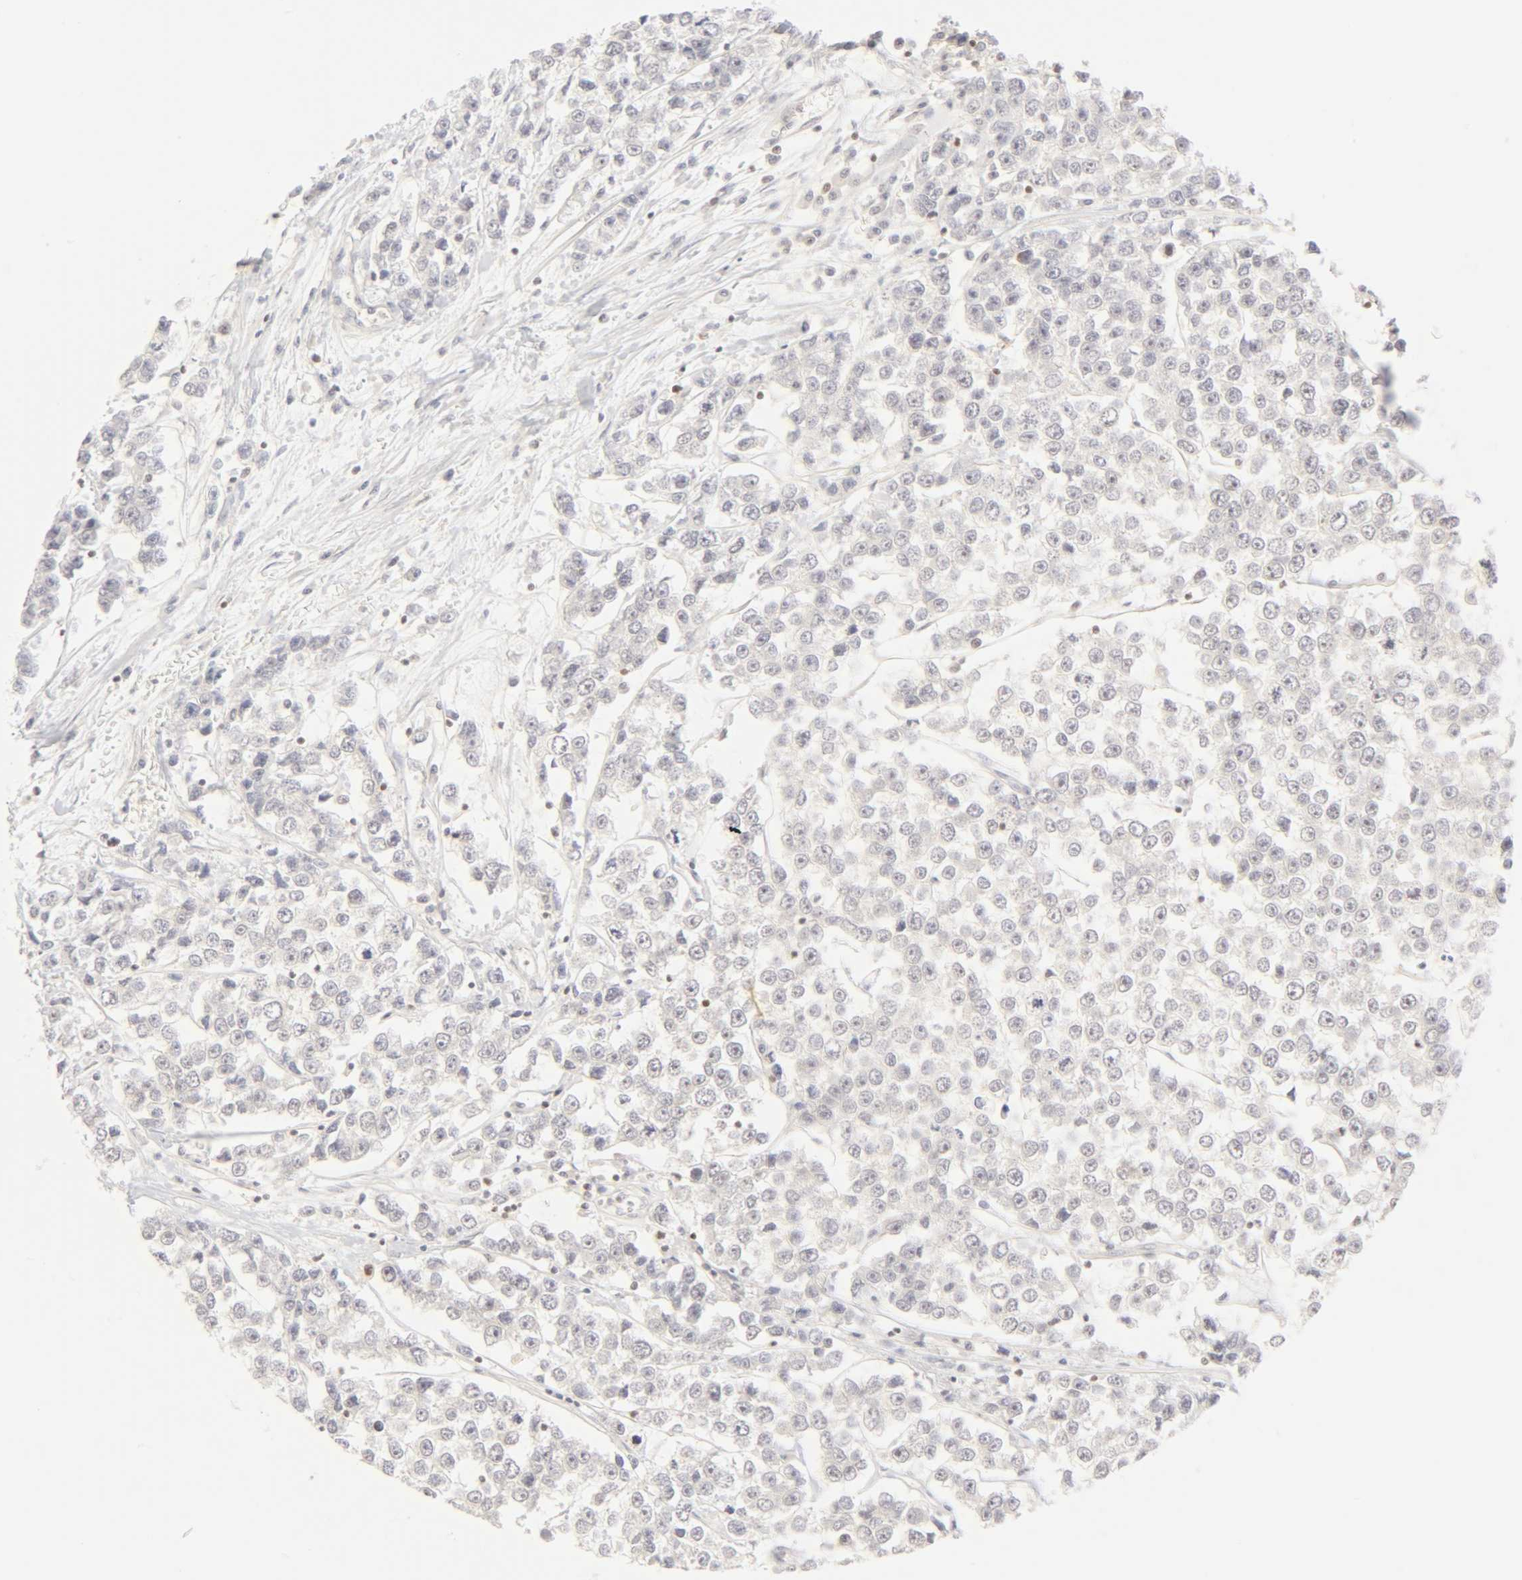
{"staining": {"intensity": "negative", "quantity": "none", "location": "none"}, "tissue": "testis cancer", "cell_type": "Tumor cells", "image_type": "cancer", "snomed": [{"axis": "morphology", "description": "Seminoma, NOS"}, {"axis": "morphology", "description": "Carcinoma, Embryonal, NOS"}, {"axis": "topography", "description": "Testis"}], "caption": "This is an IHC photomicrograph of human testis embryonal carcinoma. There is no staining in tumor cells.", "gene": "KIF2A", "patient": {"sex": "male", "age": 52}}